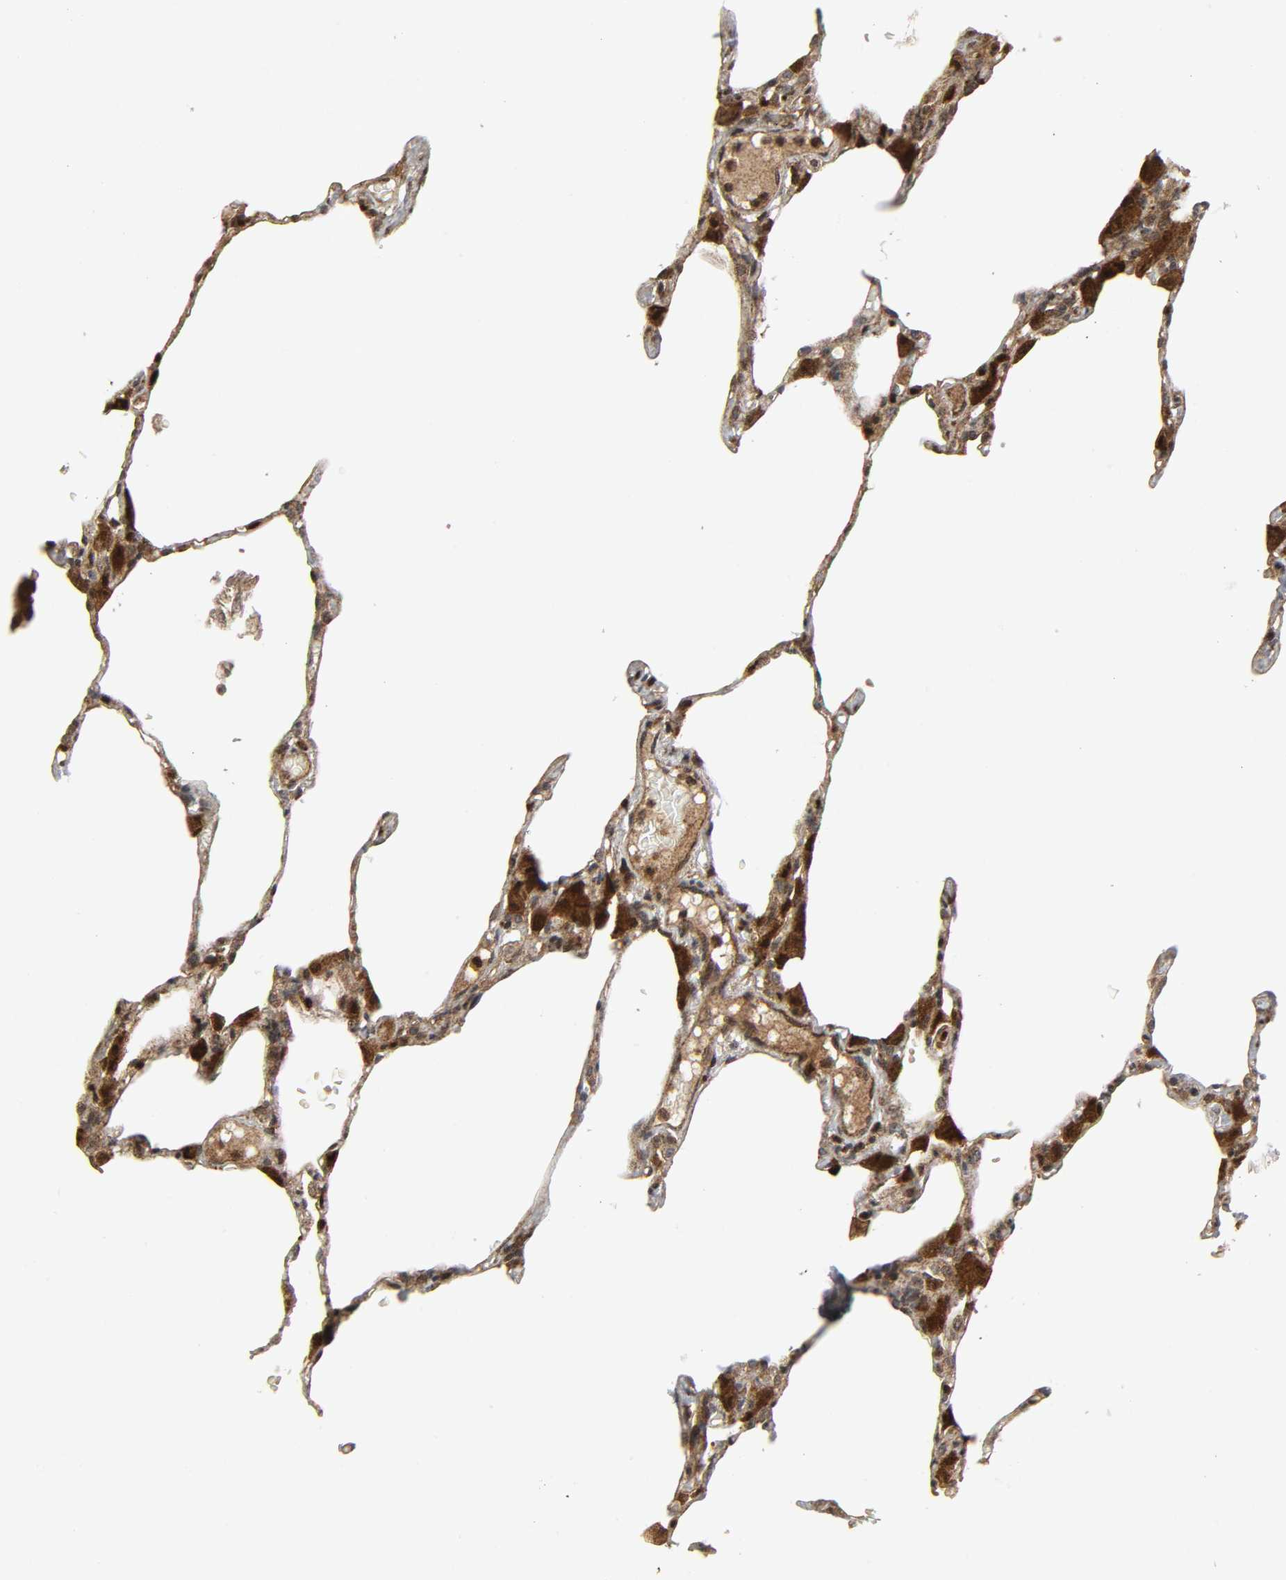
{"staining": {"intensity": "strong", "quantity": ">75%", "location": "cytoplasmic/membranous,nuclear"}, "tissue": "lung", "cell_type": "Alveolar cells", "image_type": "normal", "snomed": [{"axis": "morphology", "description": "Normal tissue, NOS"}, {"axis": "topography", "description": "Lung"}], "caption": "Immunohistochemistry (IHC) micrograph of unremarkable lung stained for a protein (brown), which demonstrates high levels of strong cytoplasmic/membranous,nuclear expression in about >75% of alveolar cells.", "gene": "CHUK", "patient": {"sex": "female", "age": 49}}